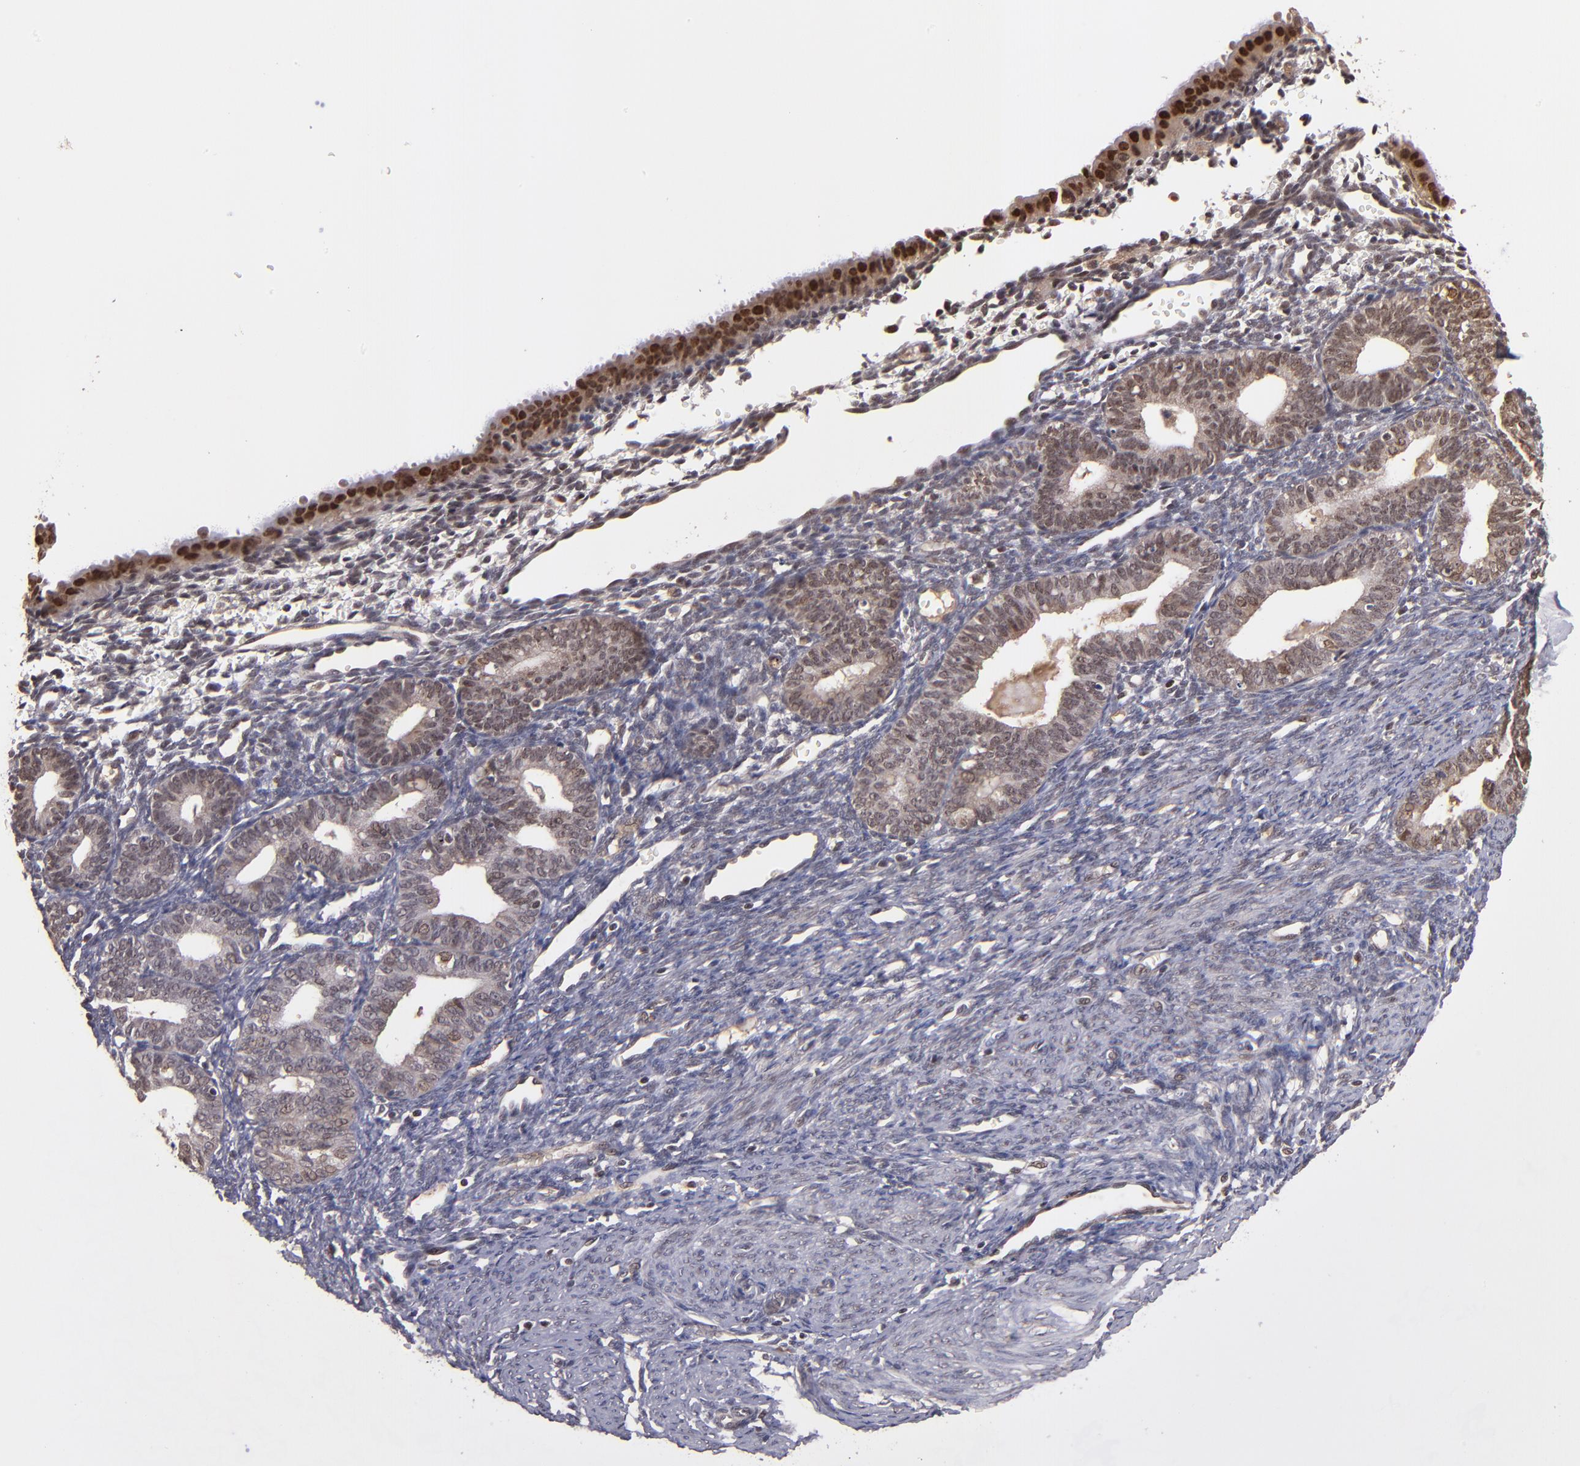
{"staining": {"intensity": "weak", "quantity": "<25%", "location": "nuclear"}, "tissue": "endometrium", "cell_type": "Cells in endometrial stroma", "image_type": "normal", "snomed": [{"axis": "morphology", "description": "Normal tissue, NOS"}, {"axis": "topography", "description": "Endometrium"}], "caption": "Immunohistochemical staining of benign endometrium exhibits no significant expression in cells in endometrial stroma. Brightfield microscopy of immunohistochemistry stained with DAB (3,3'-diaminobenzidine) (brown) and hematoxylin (blue), captured at high magnification.", "gene": "ABHD12B", "patient": {"sex": "female", "age": 61}}